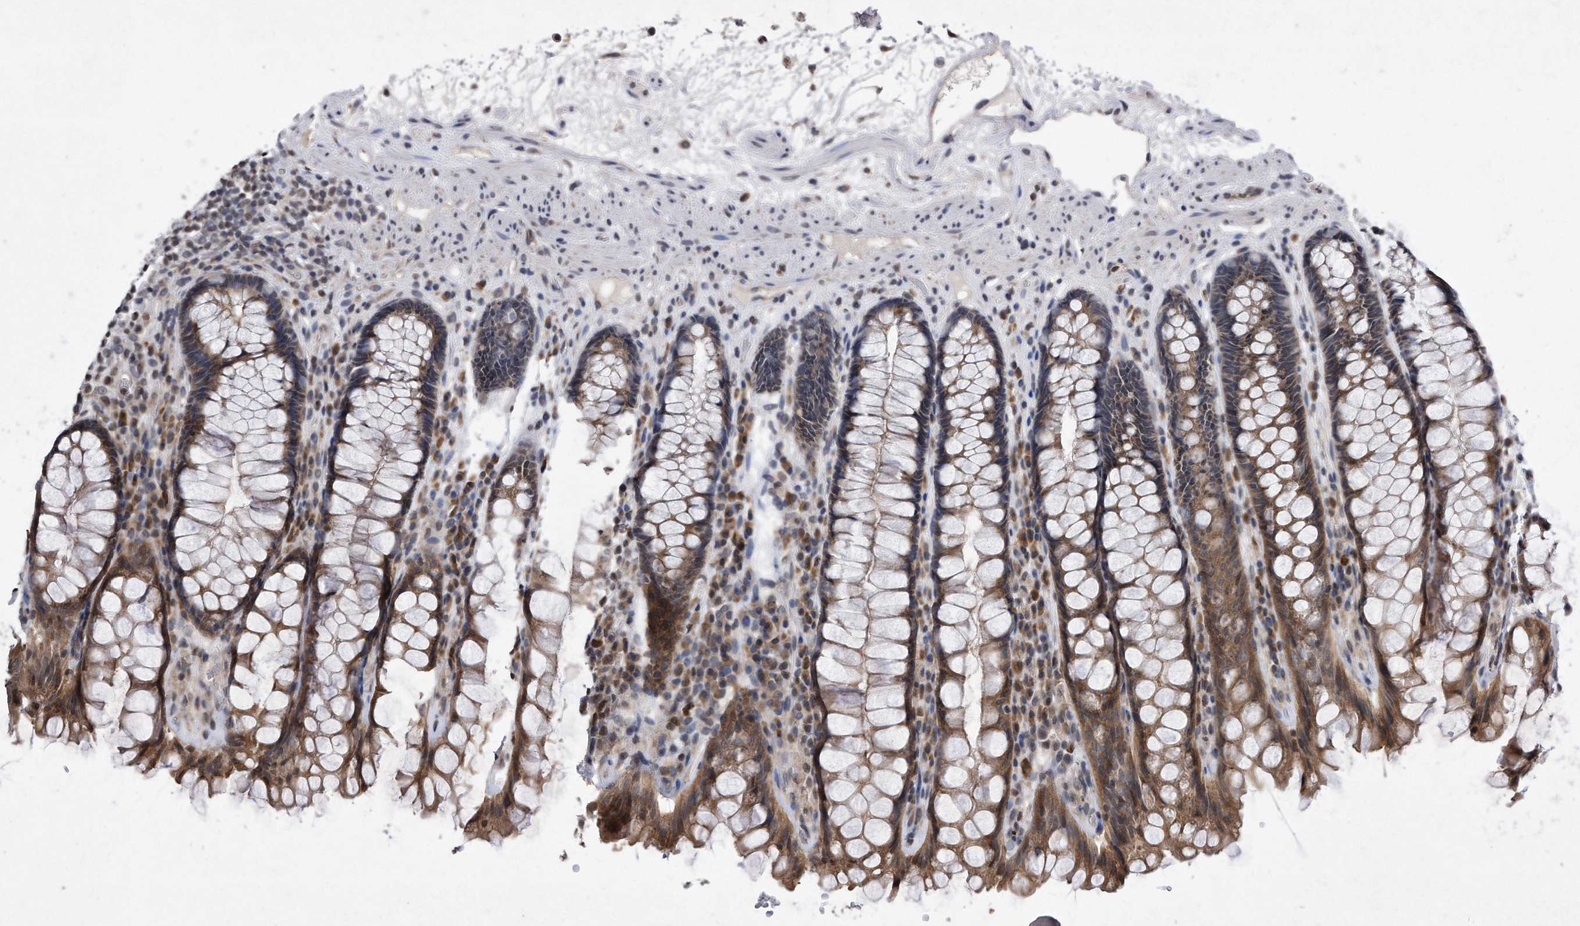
{"staining": {"intensity": "moderate", "quantity": ">75%", "location": "cytoplasmic/membranous"}, "tissue": "rectum", "cell_type": "Glandular cells", "image_type": "normal", "snomed": [{"axis": "morphology", "description": "Normal tissue, NOS"}, {"axis": "topography", "description": "Rectum"}], "caption": "An image of rectum stained for a protein reveals moderate cytoplasmic/membranous brown staining in glandular cells.", "gene": "DAB1", "patient": {"sex": "male", "age": 64}}